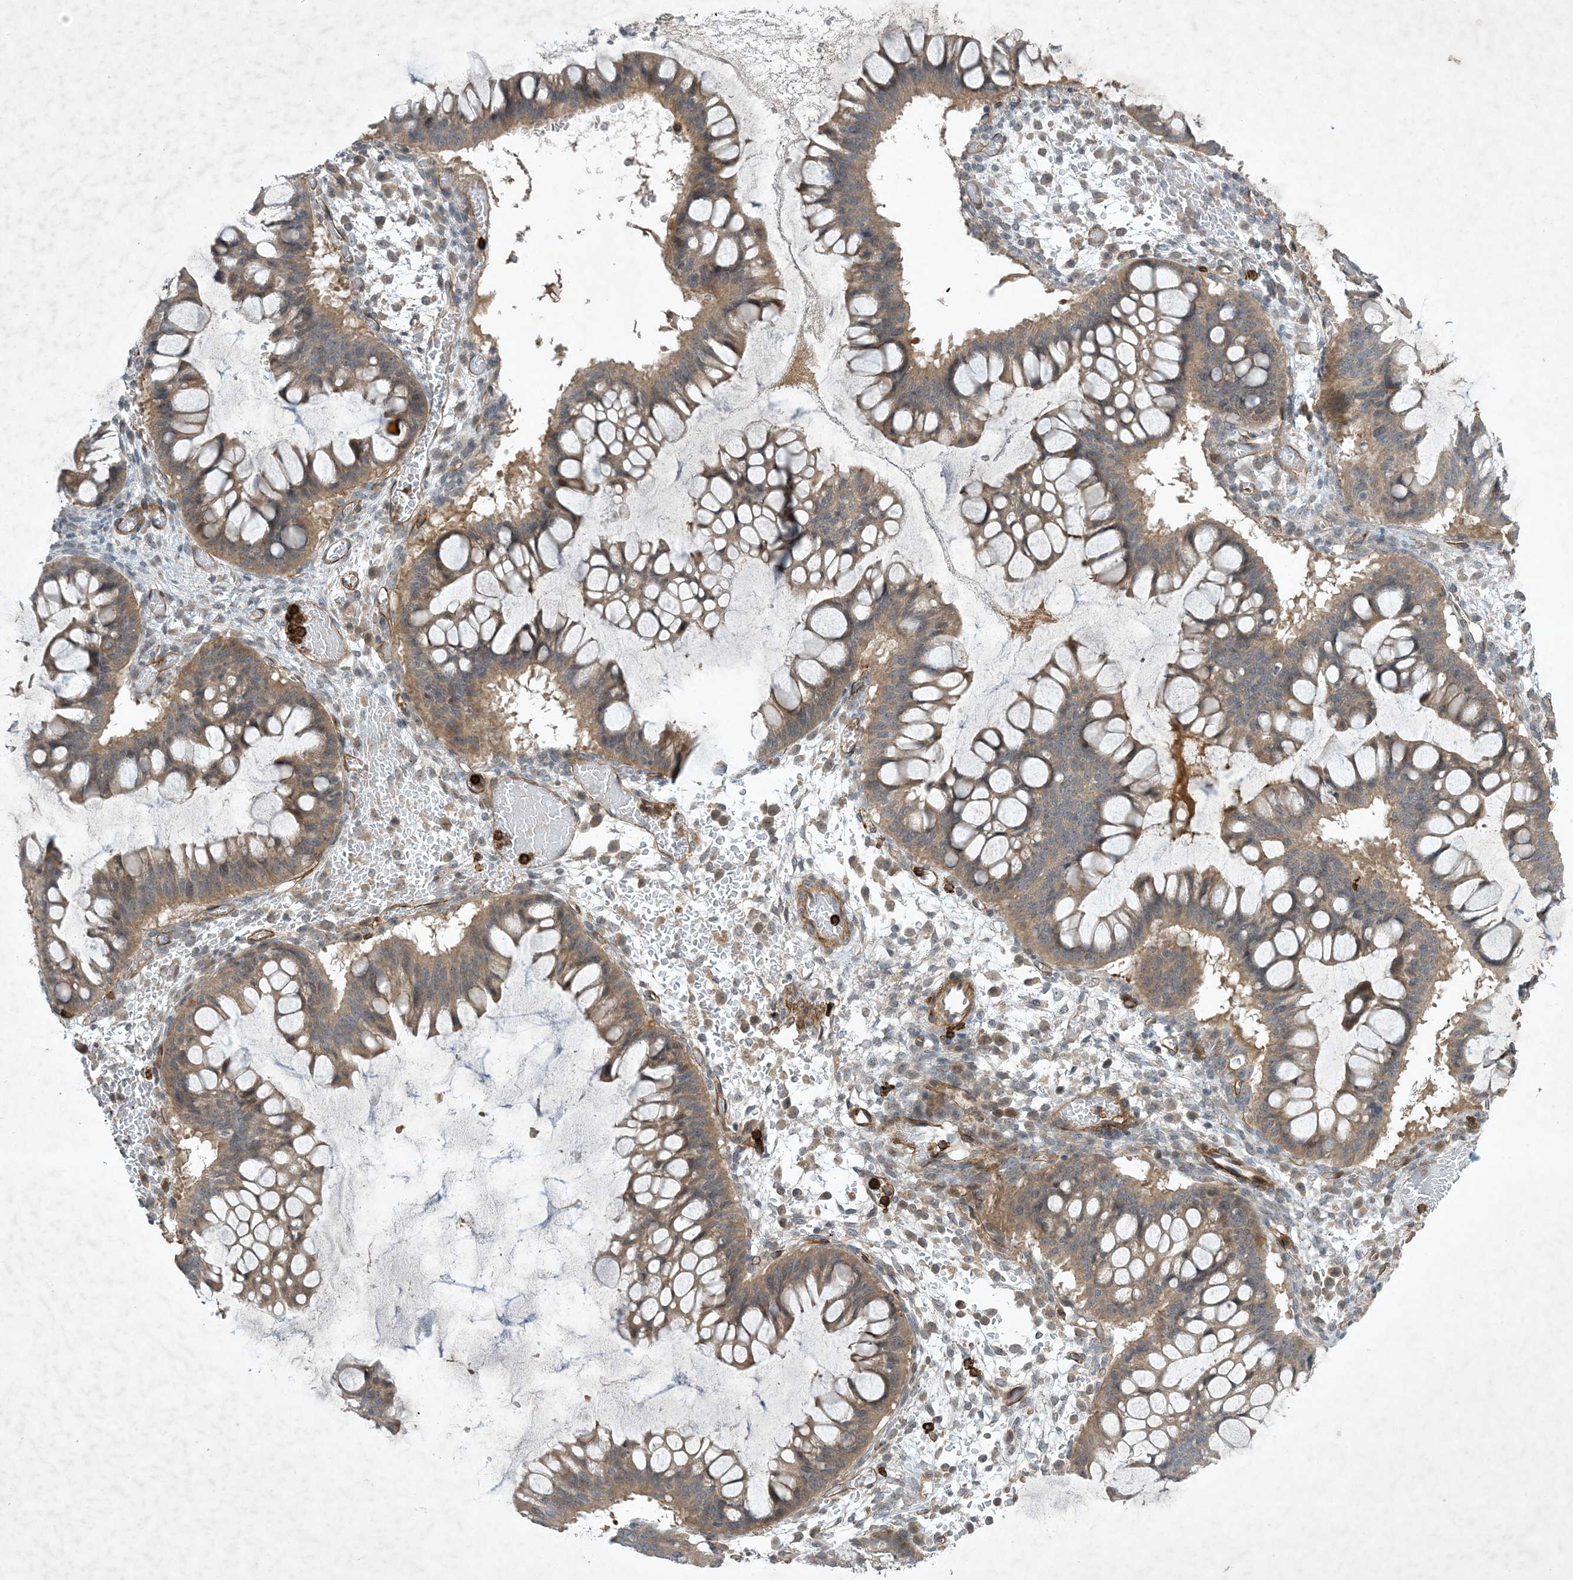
{"staining": {"intensity": "moderate", "quantity": "25%-75%", "location": "cytoplasmic/membranous"}, "tissue": "ovarian cancer", "cell_type": "Tumor cells", "image_type": "cancer", "snomed": [{"axis": "morphology", "description": "Cystadenocarcinoma, mucinous, NOS"}, {"axis": "topography", "description": "Ovary"}], "caption": "Immunohistochemical staining of human ovarian cancer (mucinous cystadenocarcinoma) exhibits medium levels of moderate cytoplasmic/membranous protein positivity in approximately 25%-75% of tumor cells. (DAB (3,3'-diaminobenzidine) = brown stain, brightfield microscopy at high magnification).", "gene": "AK9", "patient": {"sex": "female", "age": 73}}